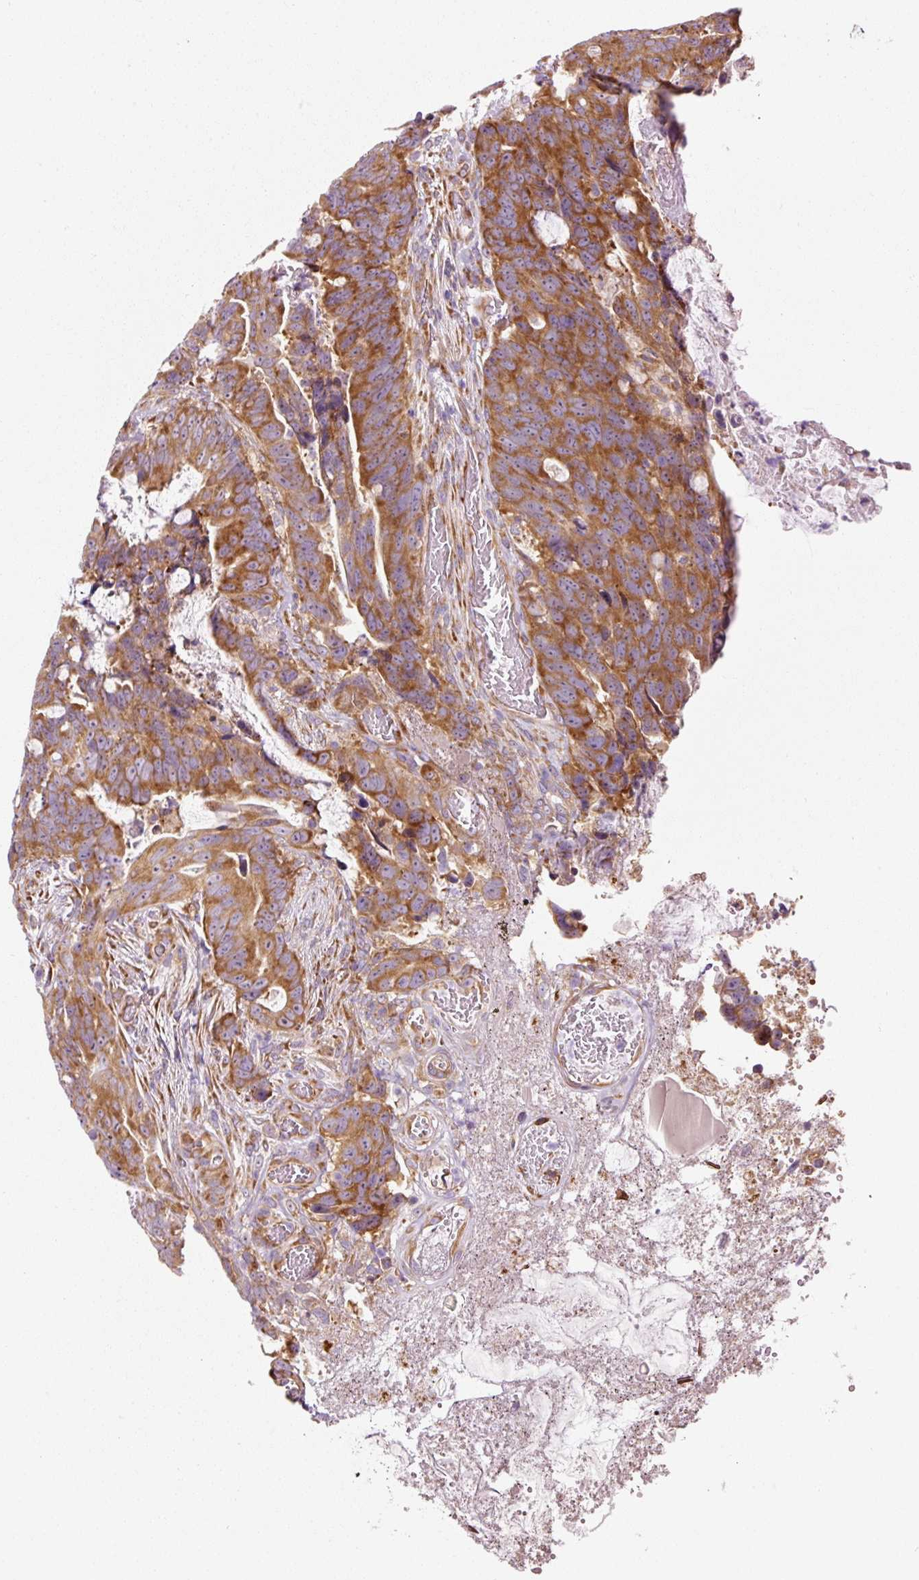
{"staining": {"intensity": "strong", "quantity": ">75%", "location": "cytoplasmic/membranous"}, "tissue": "colorectal cancer", "cell_type": "Tumor cells", "image_type": "cancer", "snomed": [{"axis": "morphology", "description": "Adenocarcinoma, NOS"}, {"axis": "topography", "description": "Colon"}], "caption": "Approximately >75% of tumor cells in colorectal cancer (adenocarcinoma) display strong cytoplasmic/membranous protein expression as visualized by brown immunohistochemical staining.", "gene": "RPL10A", "patient": {"sex": "female", "age": 82}}